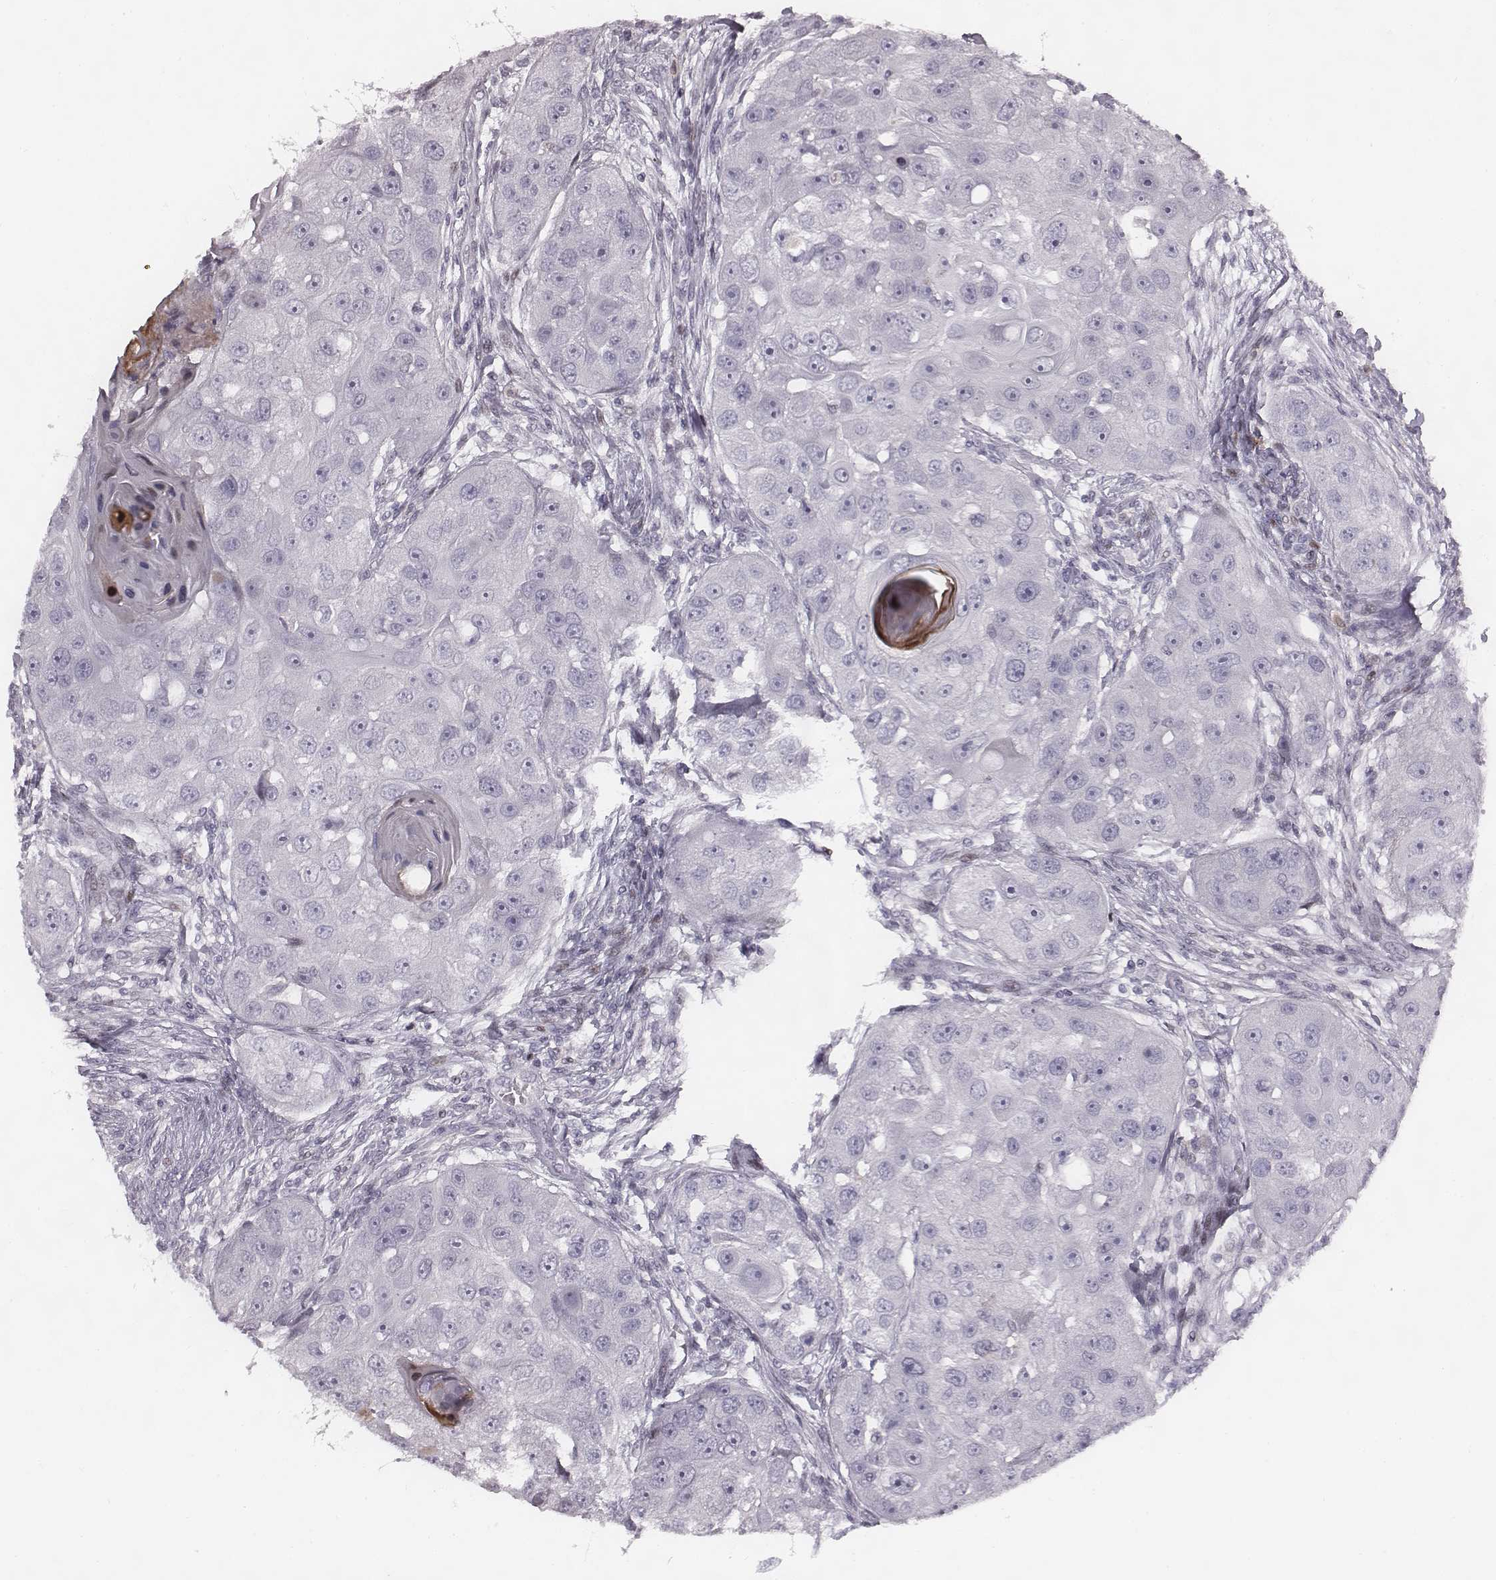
{"staining": {"intensity": "negative", "quantity": "none", "location": "none"}, "tissue": "head and neck cancer", "cell_type": "Tumor cells", "image_type": "cancer", "snomed": [{"axis": "morphology", "description": "Squamous cell carcinoma, NOS"}, {"axis": "topography", "description": "Head-Neck"}], "caption": "IHC image of neoplastic tissue: head and neck squamous cell carcinoma stained with DAB shows no significant protein expression in tumor cells.", "gene": "NDC1", "patient": {"sex": "male", "age": 51}}